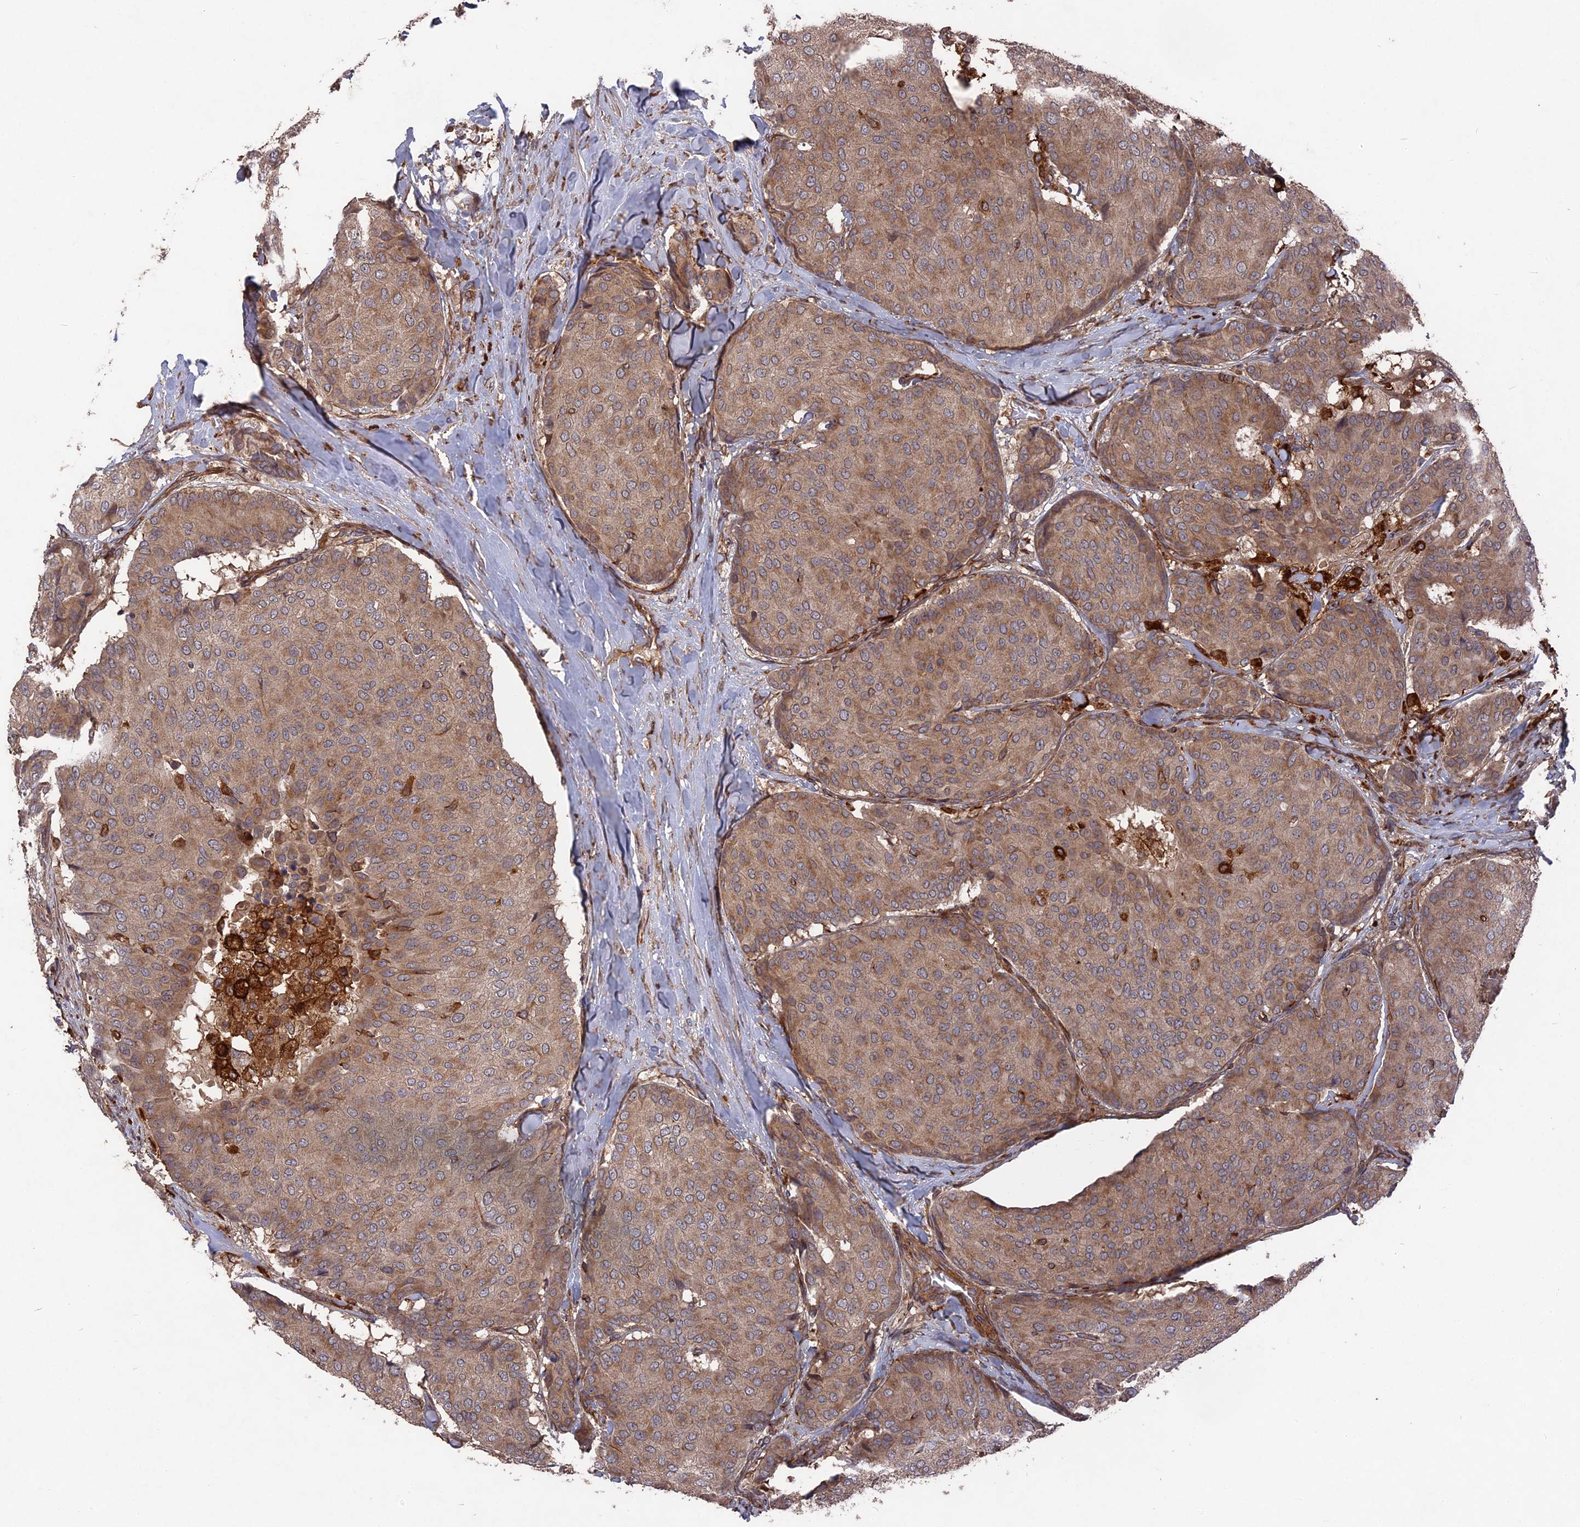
{"staining": {"intensity": "moderate", "quantity": ">75%", "location": "cytoplasmic/membranous"}, "tissue": "breast cancer", "cell_type": "Tumor cells", "image_type": "cancer", "snomed": [{"axis": "morphology", "description": "Duct carcinoma"}, {"axis": "topography", "description": "Breast"}], "caption": "The image displays a brown stain indicating the presence of a protein in the cytoplasmic/membranous of tumor cells in breast cancer (intraductal carcinoma).", "gene": "DEF8", "patient": {"sex": "female", "age": 75}}